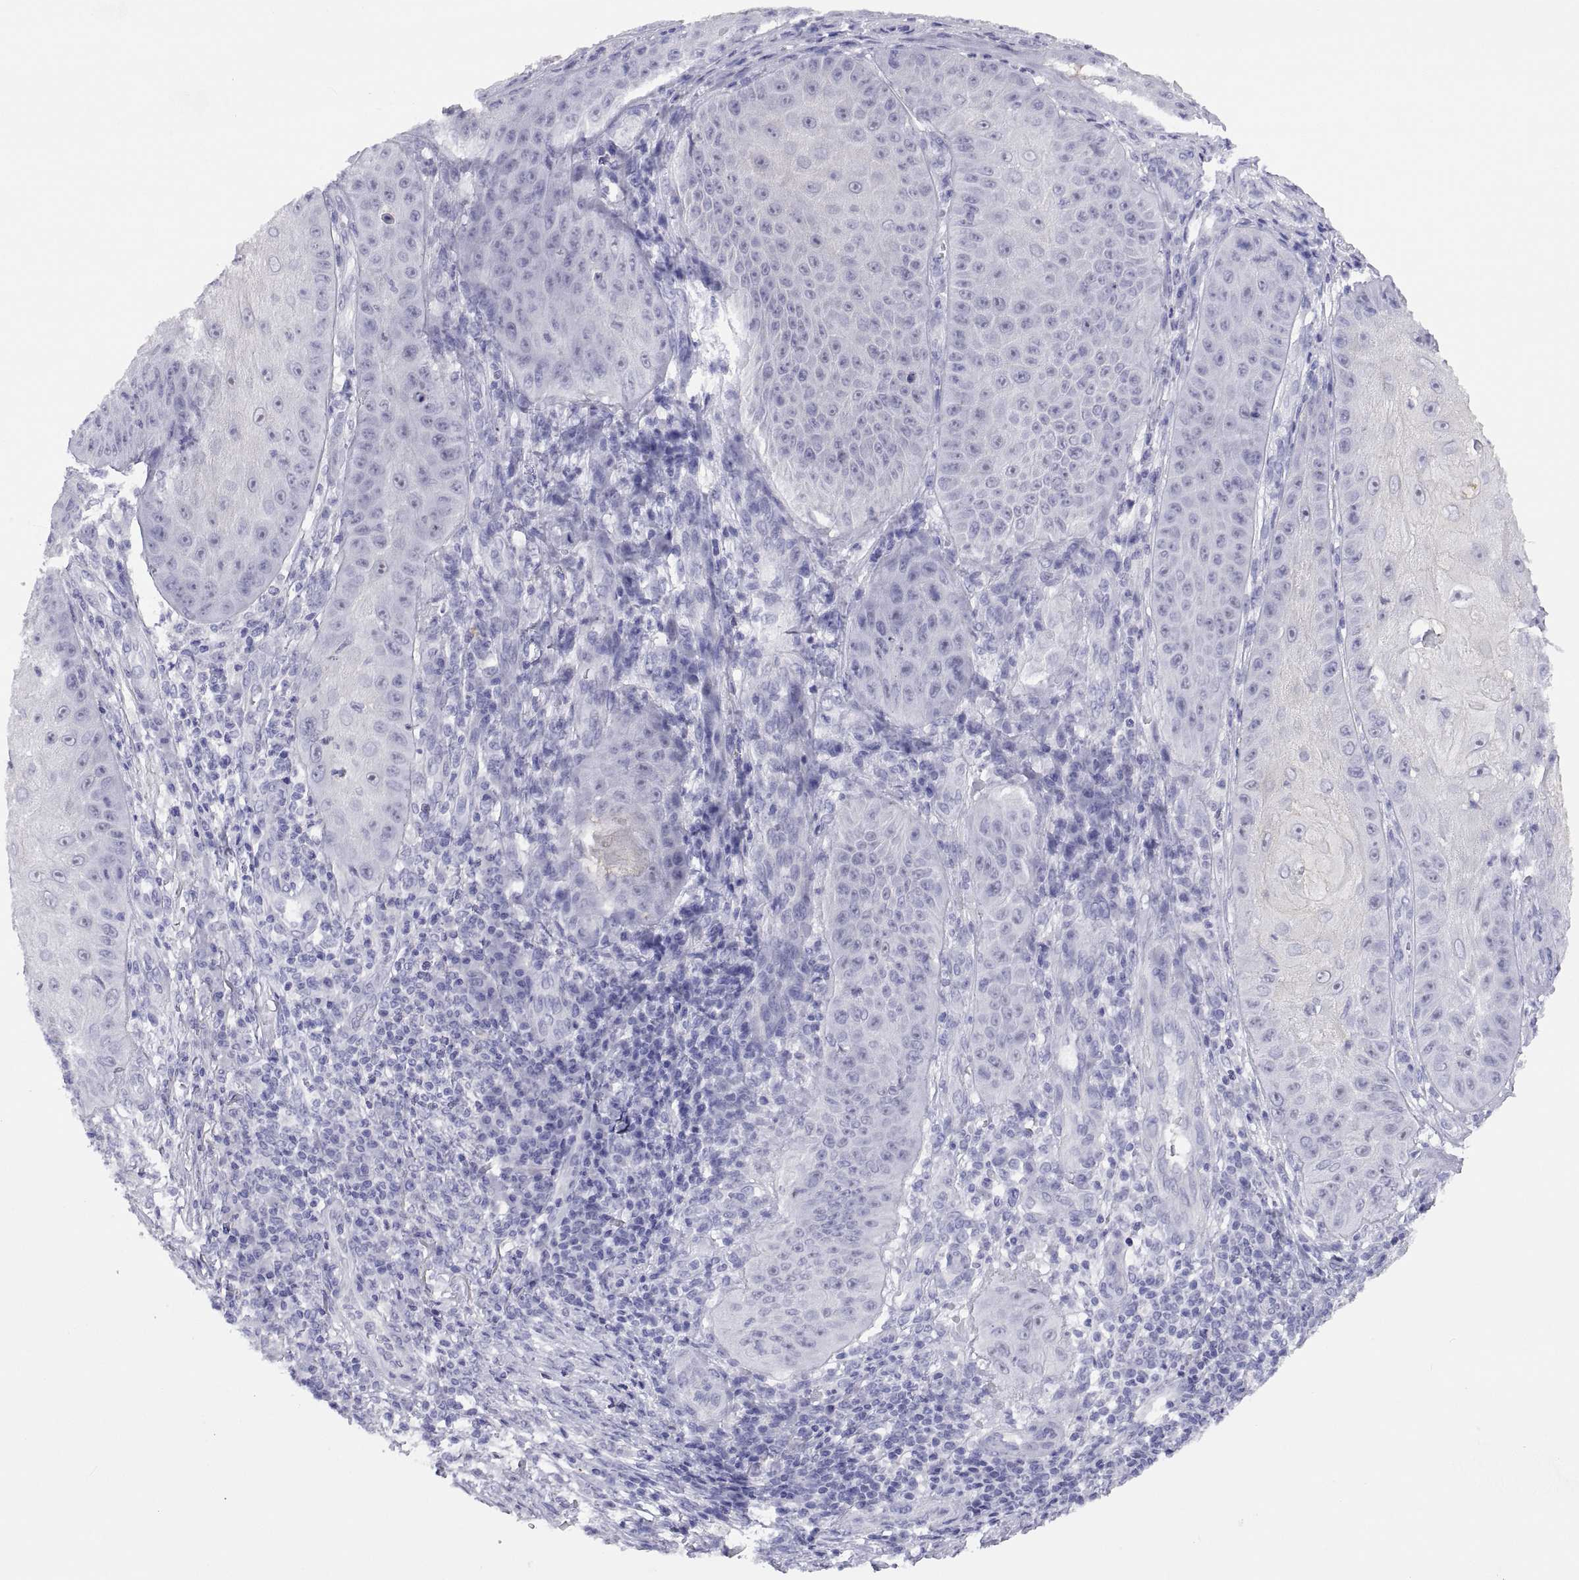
{"staining": {"intensity": "negative", "quantity": "none", "location": "none"}, "tissue": "skin cancer", "cell_type": "Tumor cells", "image_type": "cancer", "snomed": [{"axis": "morphology", "description": "Squamous cell carcinoma, NOS"}, {"axis": "topography", "description": "Skin"}], "caption": "Immunohistochemistry (IHC) of skin cancer shows no staining in tumor cells.", "gene": "VSX2", "patient": {"sex": "male", "age": 70}}